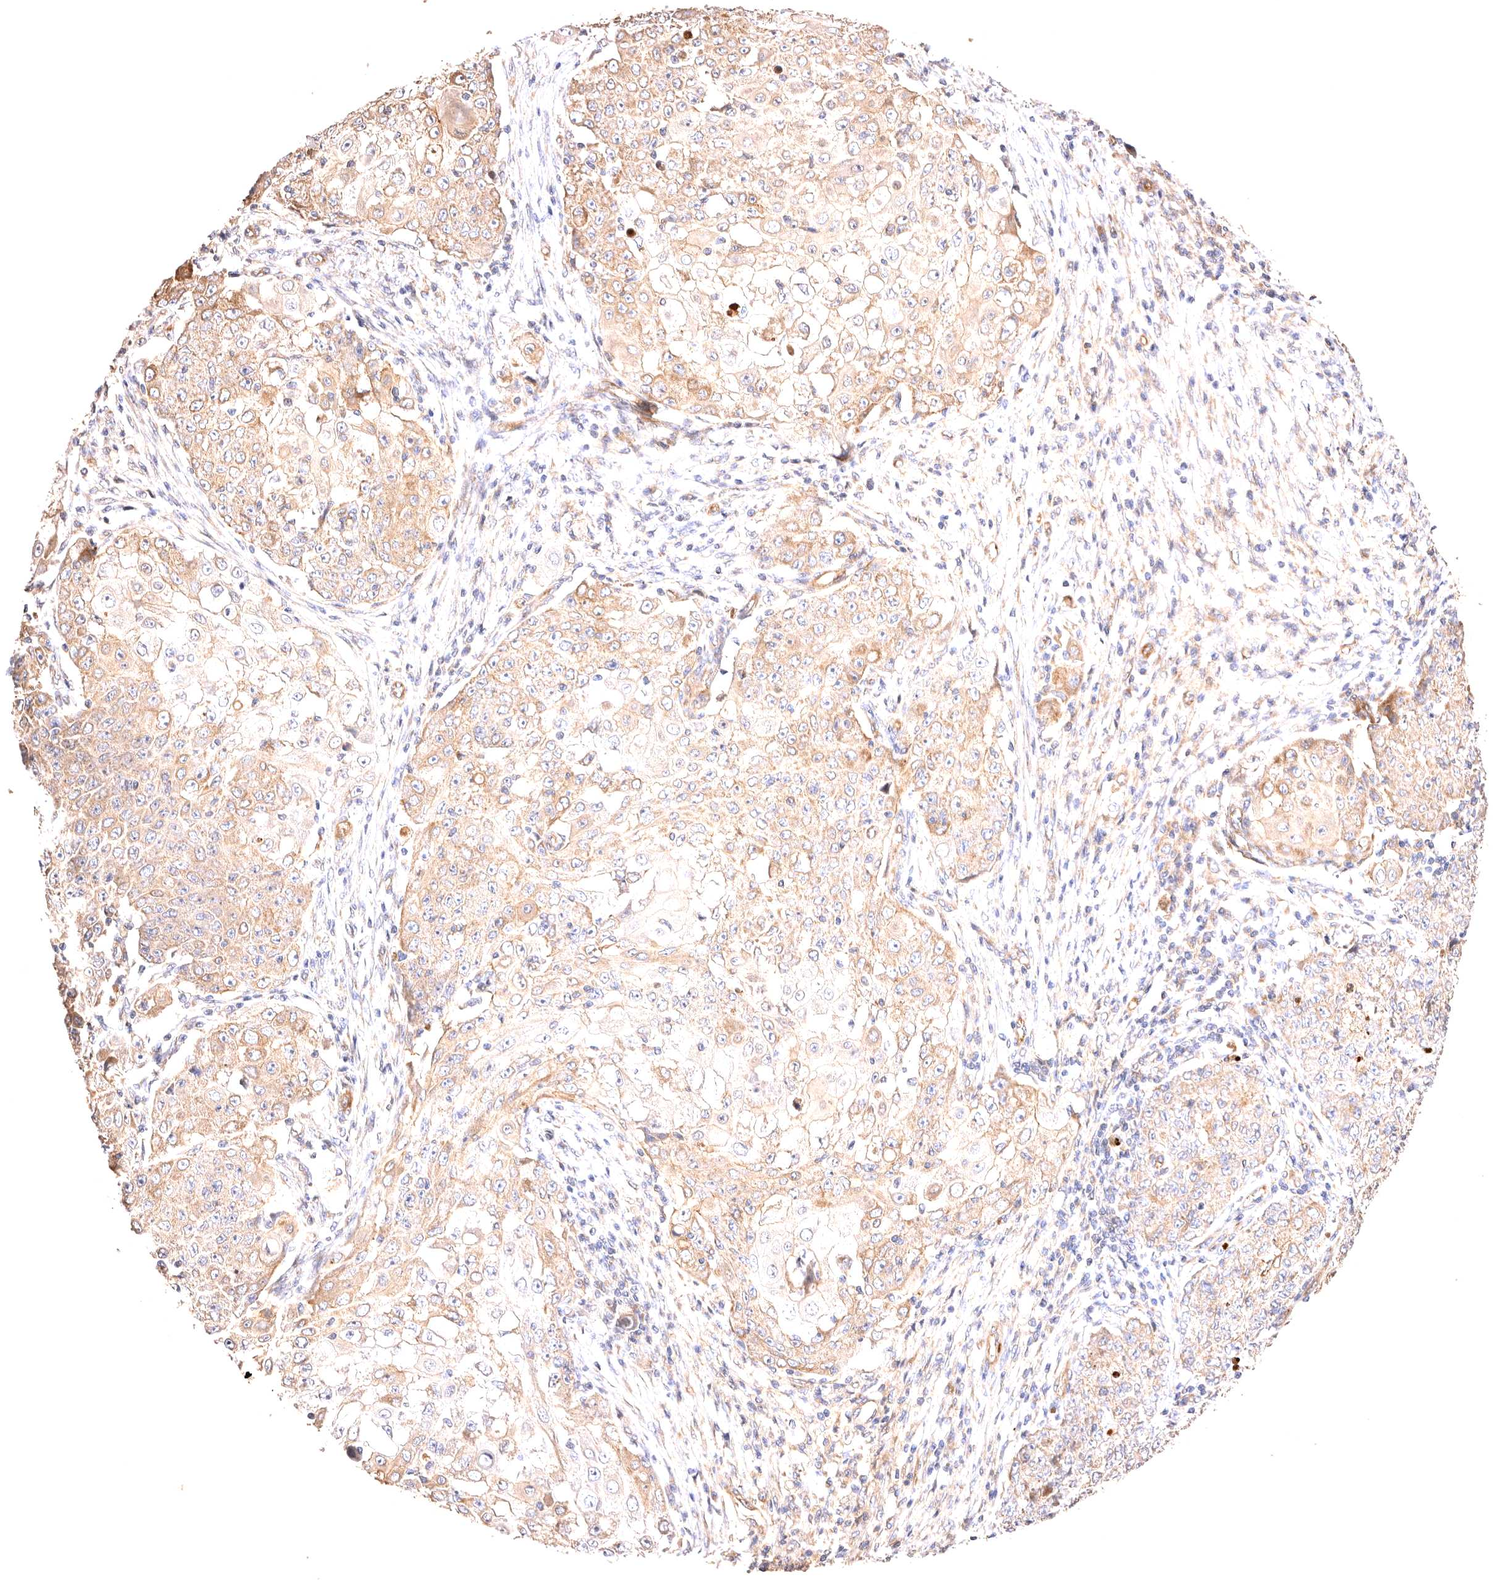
{"staining": {"intensity": "weak", "quantity": ">75%", "location": "cytoplasmic/membranous"}, "tissue": "ovarian cancer", "cell_type": "Tumor cells", "image_type": "cancer", "snomed": [{"axis": "morphology", "description": "Carcinoma, endometroid"}, {"axis": "topography", "description": "Ovary"}], "caption": "IHC staining of ovarian endometroid carcinoma, which displays low levels of weak cytoplasmic/membranous staining in approximately >75% of tumor cells indicating weak cytoplasmic/membranous protein expression. The staining was performed using DAB (brown) for protein detection and nuclei were counterstained in hematoxylin (blue).", "gene": "VPS45", "patient": {"sex": "female", "age": 42}}